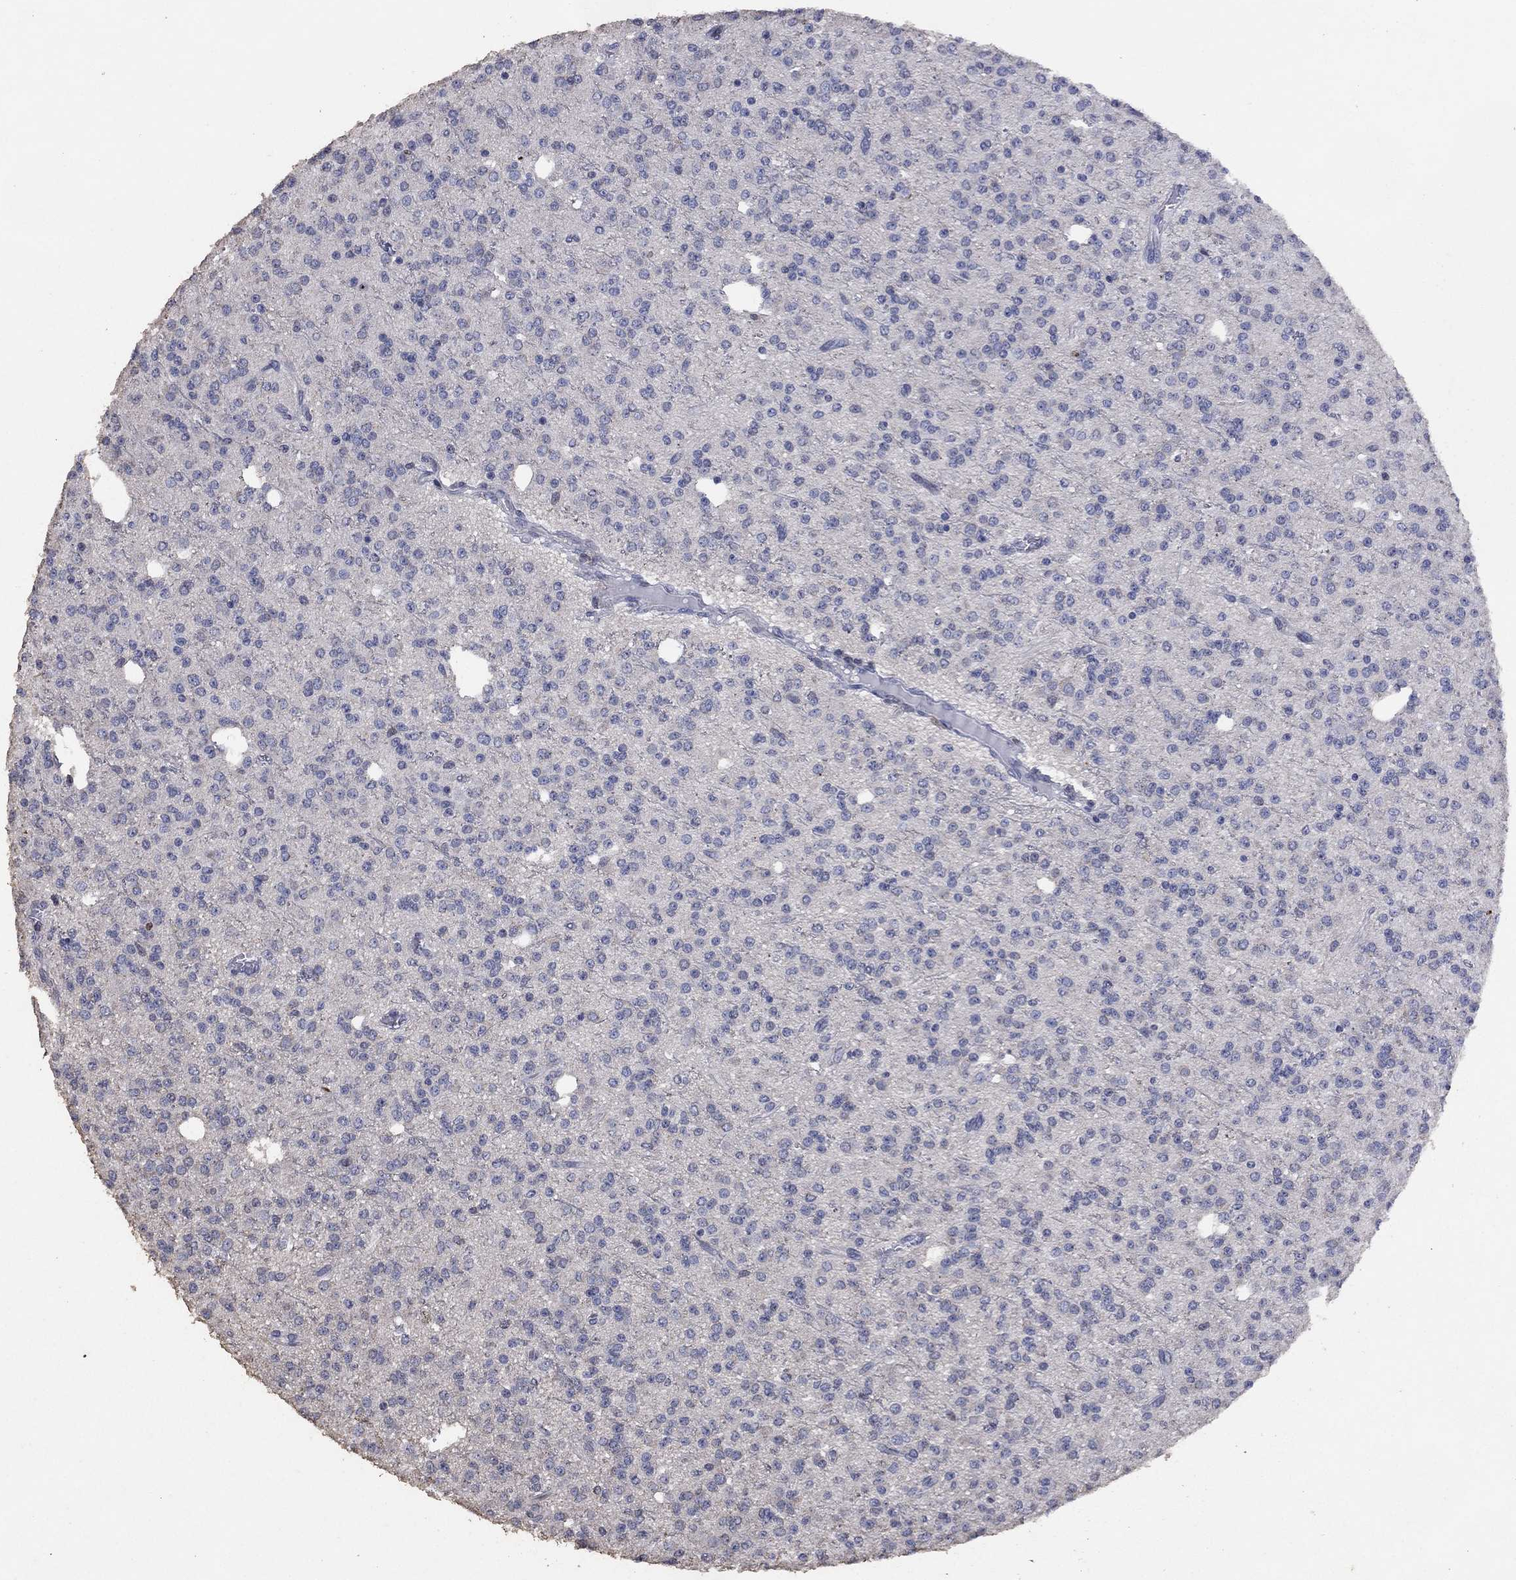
{"staining": {"intensity": "negative", "quantity": "none", "location": "none"}, "tissue": "glioma", "cell_type": "Tumor cells", "image_type": "cancer", "snomed": [{"axis": "morphology", "description": "Glioma, malignant, Low grade"}, {"axis": "topography", "description": "Brain"}], "caption": "DAB (3,3'-diaminobenzidine) immunohistochemical staining of human glioma shows no significant expression in tumor cells.", "gene": "ADPRHL1", "patient": {"sex": "male", "age": 27}}